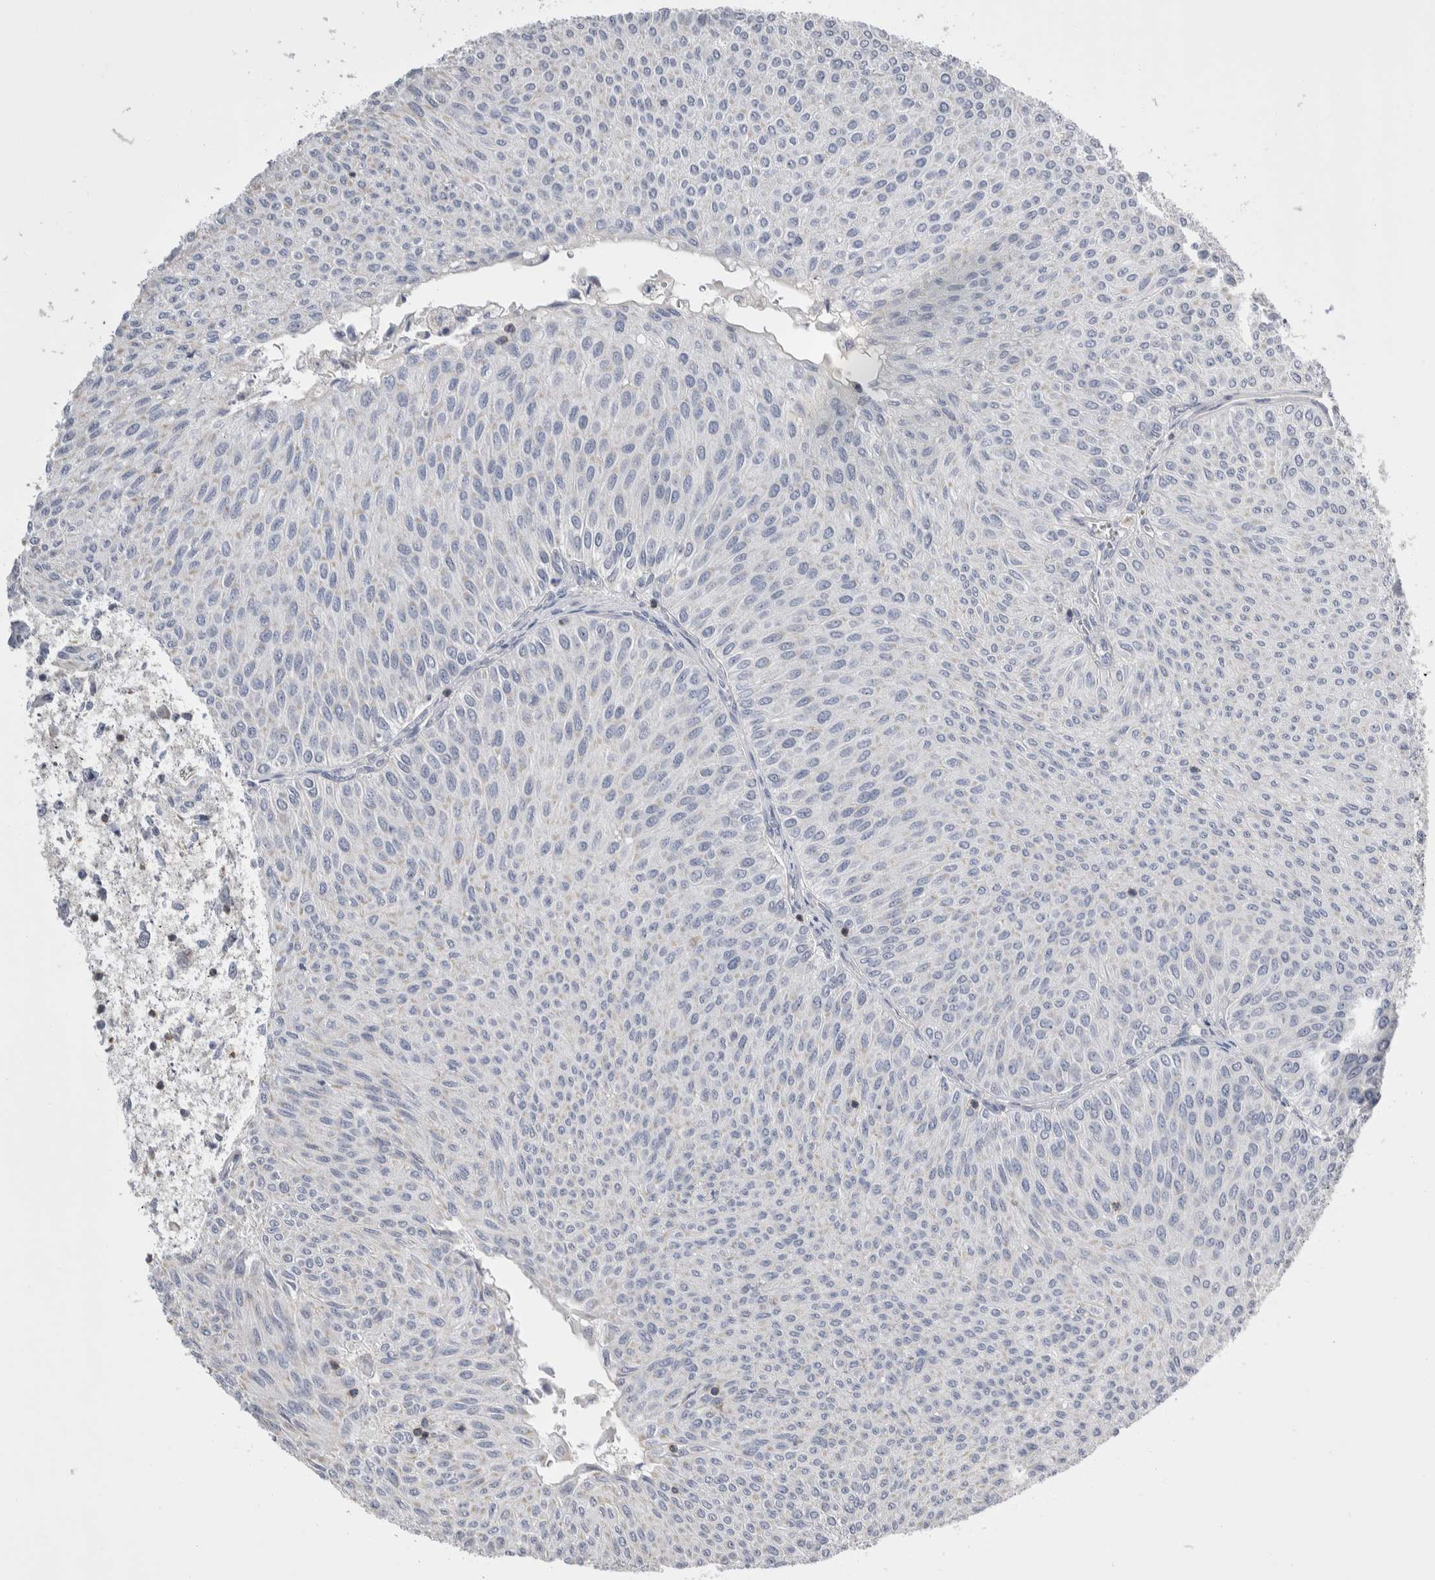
{"staining": {"intensity": "negative", "quantity": "none", "location": "none"}, "tissue": "urothelial cancer", "cell_type": "Tumor cells", "image_type": "cancer", "snomed": [{"axis": "morphology", "description": "Urothelial carcinoma, Low grade"}, {"axis": "topography", "description": "Urinary bladder"}], "caption": "Tumor cells show no significant protein expression in urothelial carcinoma (low-grade).", "gene": "CEP295NL", "patient": {"sex": "male", "age": 78}}